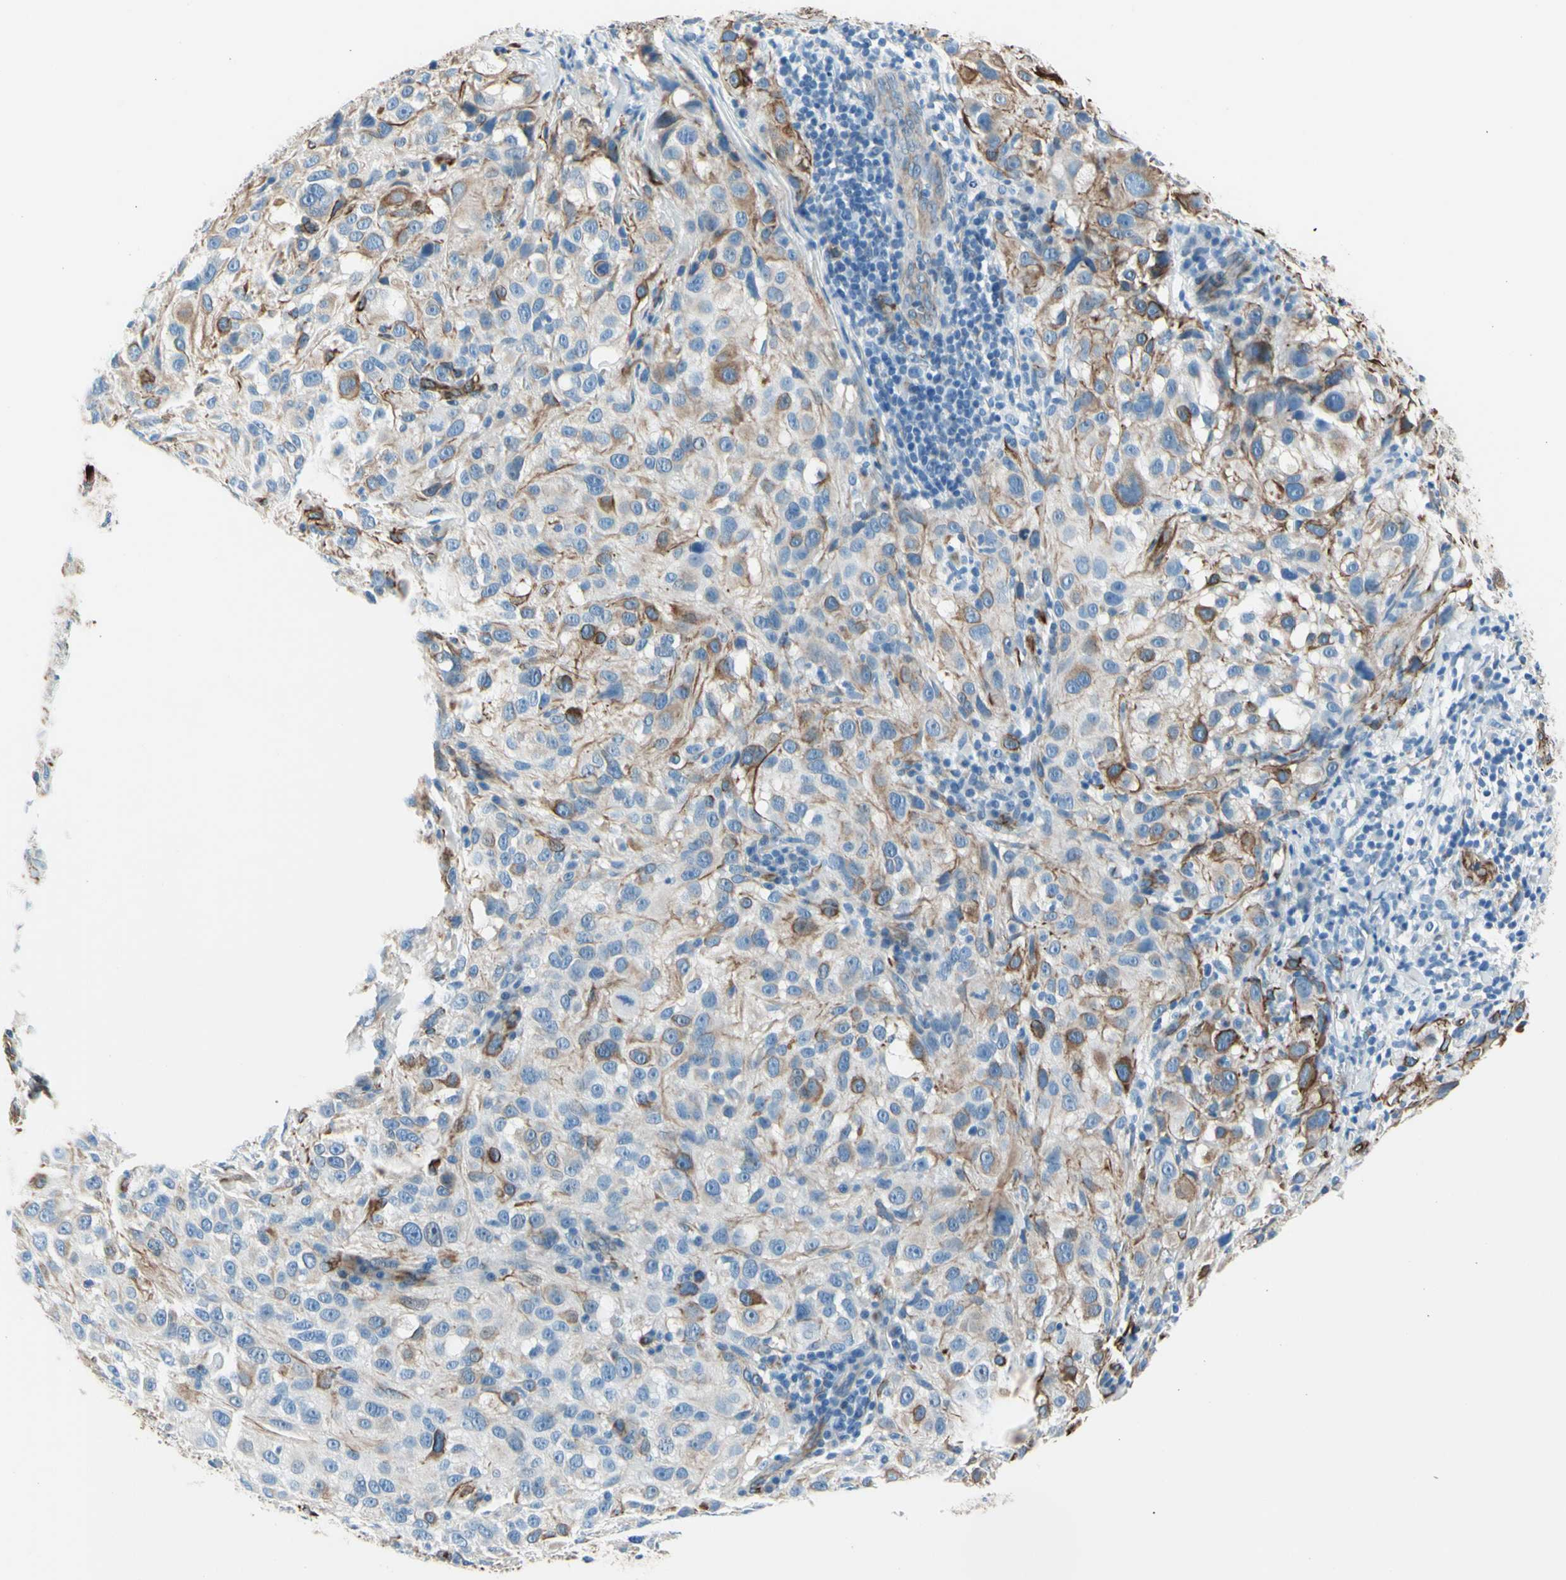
{"staining": {"intensity": "moderate", "quantity": ">75%", "location": "cytoplasmic/membranous"}, "tissue": "melanoma", "cell_type": "Tumor cells", "image_type": "cancer", "snomed": [{"axis": "morphology", "description": "Necrosis, NOS"}, {"axis": "morphology", "description": "Malignant melanoma, NOS"}, {"axis": "topography", "description": "Skin"}], "caption": "An immunohistochemistry image of neoplastic tissue is shown. Protein staining in brown labels moderate cytoplasmic/membranous positivity in malignant melanoma within tumor cells.", "gene": "PTH2R", "patient": {"sex": "female", "age": 87}}